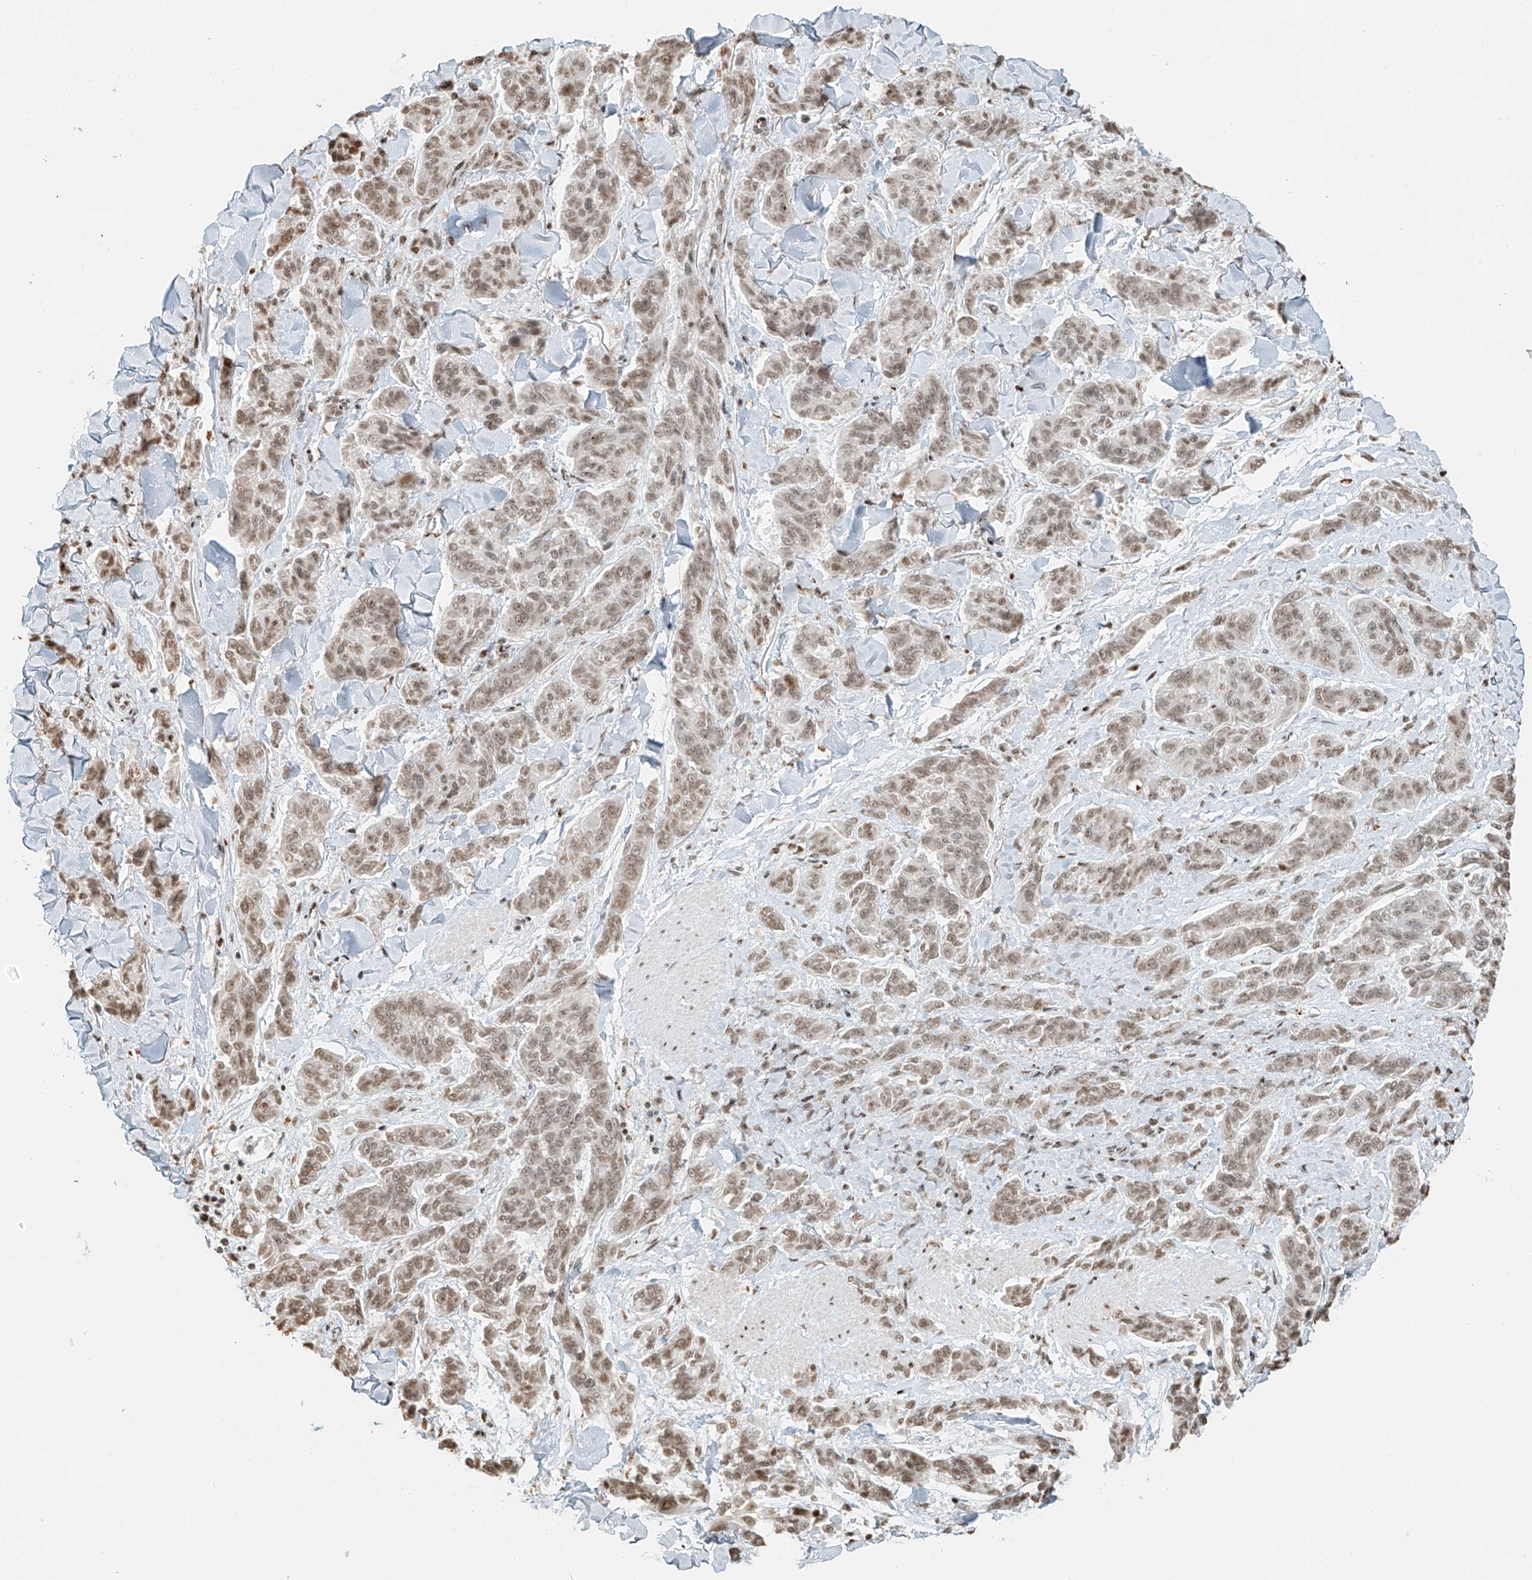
{"staining": {"intensity": "moderate", "quantity": "25%-75%", "location": "nuclear"}, "tissue": "melanoma", "cell_type": "Tumor cells", "image_type": "cancer", "snomed": [{"axis": "morphology", "description": "Malignant melanoma, NOS"}, {"axis": "topography", "description": "Skin"}], "caption": "Malignant melanoma stained with DAB (3,3'-diaminobenzidine) immunohistochemistry reveals medium levels of moderate nuclear staining in approximately 25%-75% of tumor cells.", "gene": "C17orf58", "patient": {"sex": "male", "age": 53}}